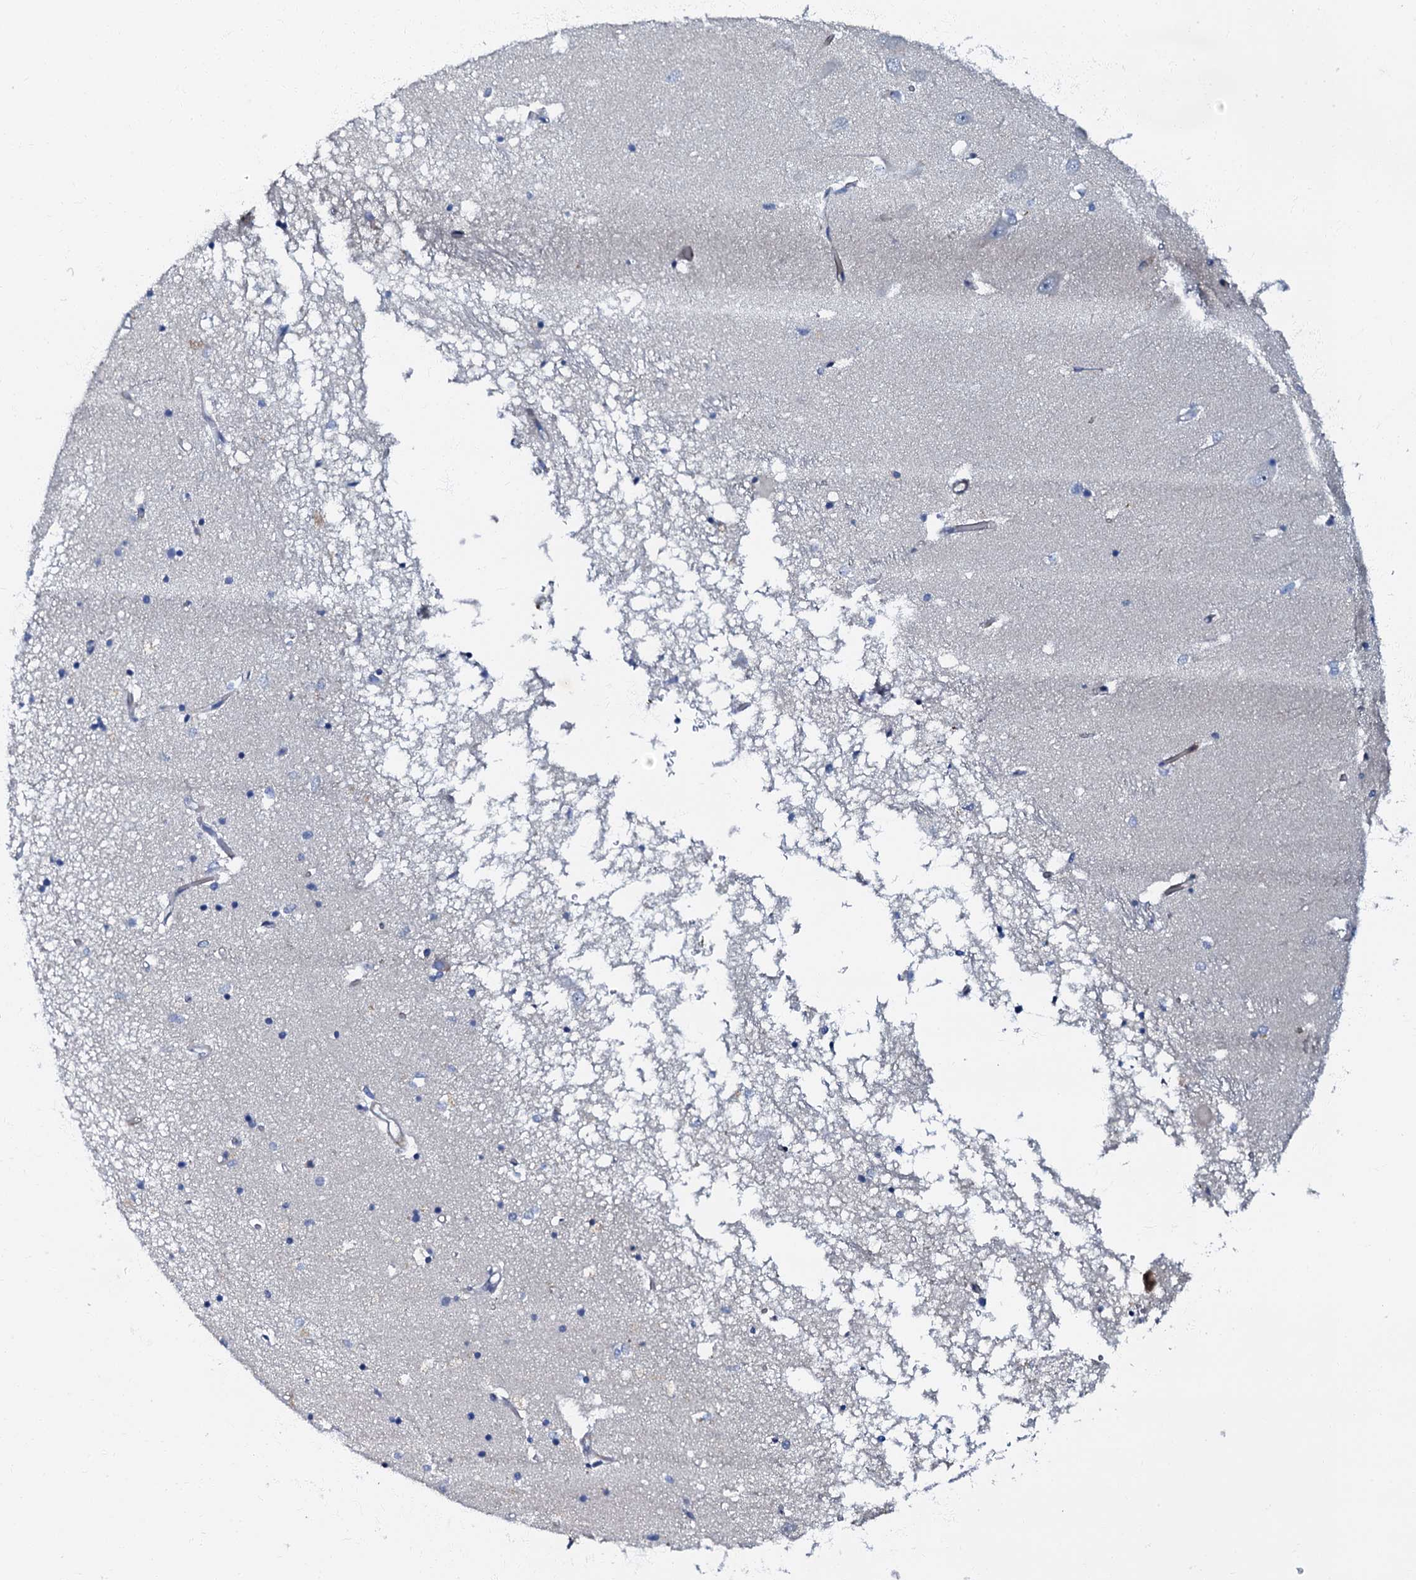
{"staining": {"intensity": "negative", "quantity": "none", "location": "none"}, "tissue": "hippocampus", "cell_type": "Glial cells", "image_type": "normal", "snomed": [{"axis": "morphology", "description": "Normal tissue, NOS"}, {"axis": "topography", "description": "Hippocampus"}], "caption": "Immunohistochemistry of unremarkable hippocampus exhibits no staining in glial cells.", "gene": "OLAH", "patient": {"sex": "male", "age": 70}}